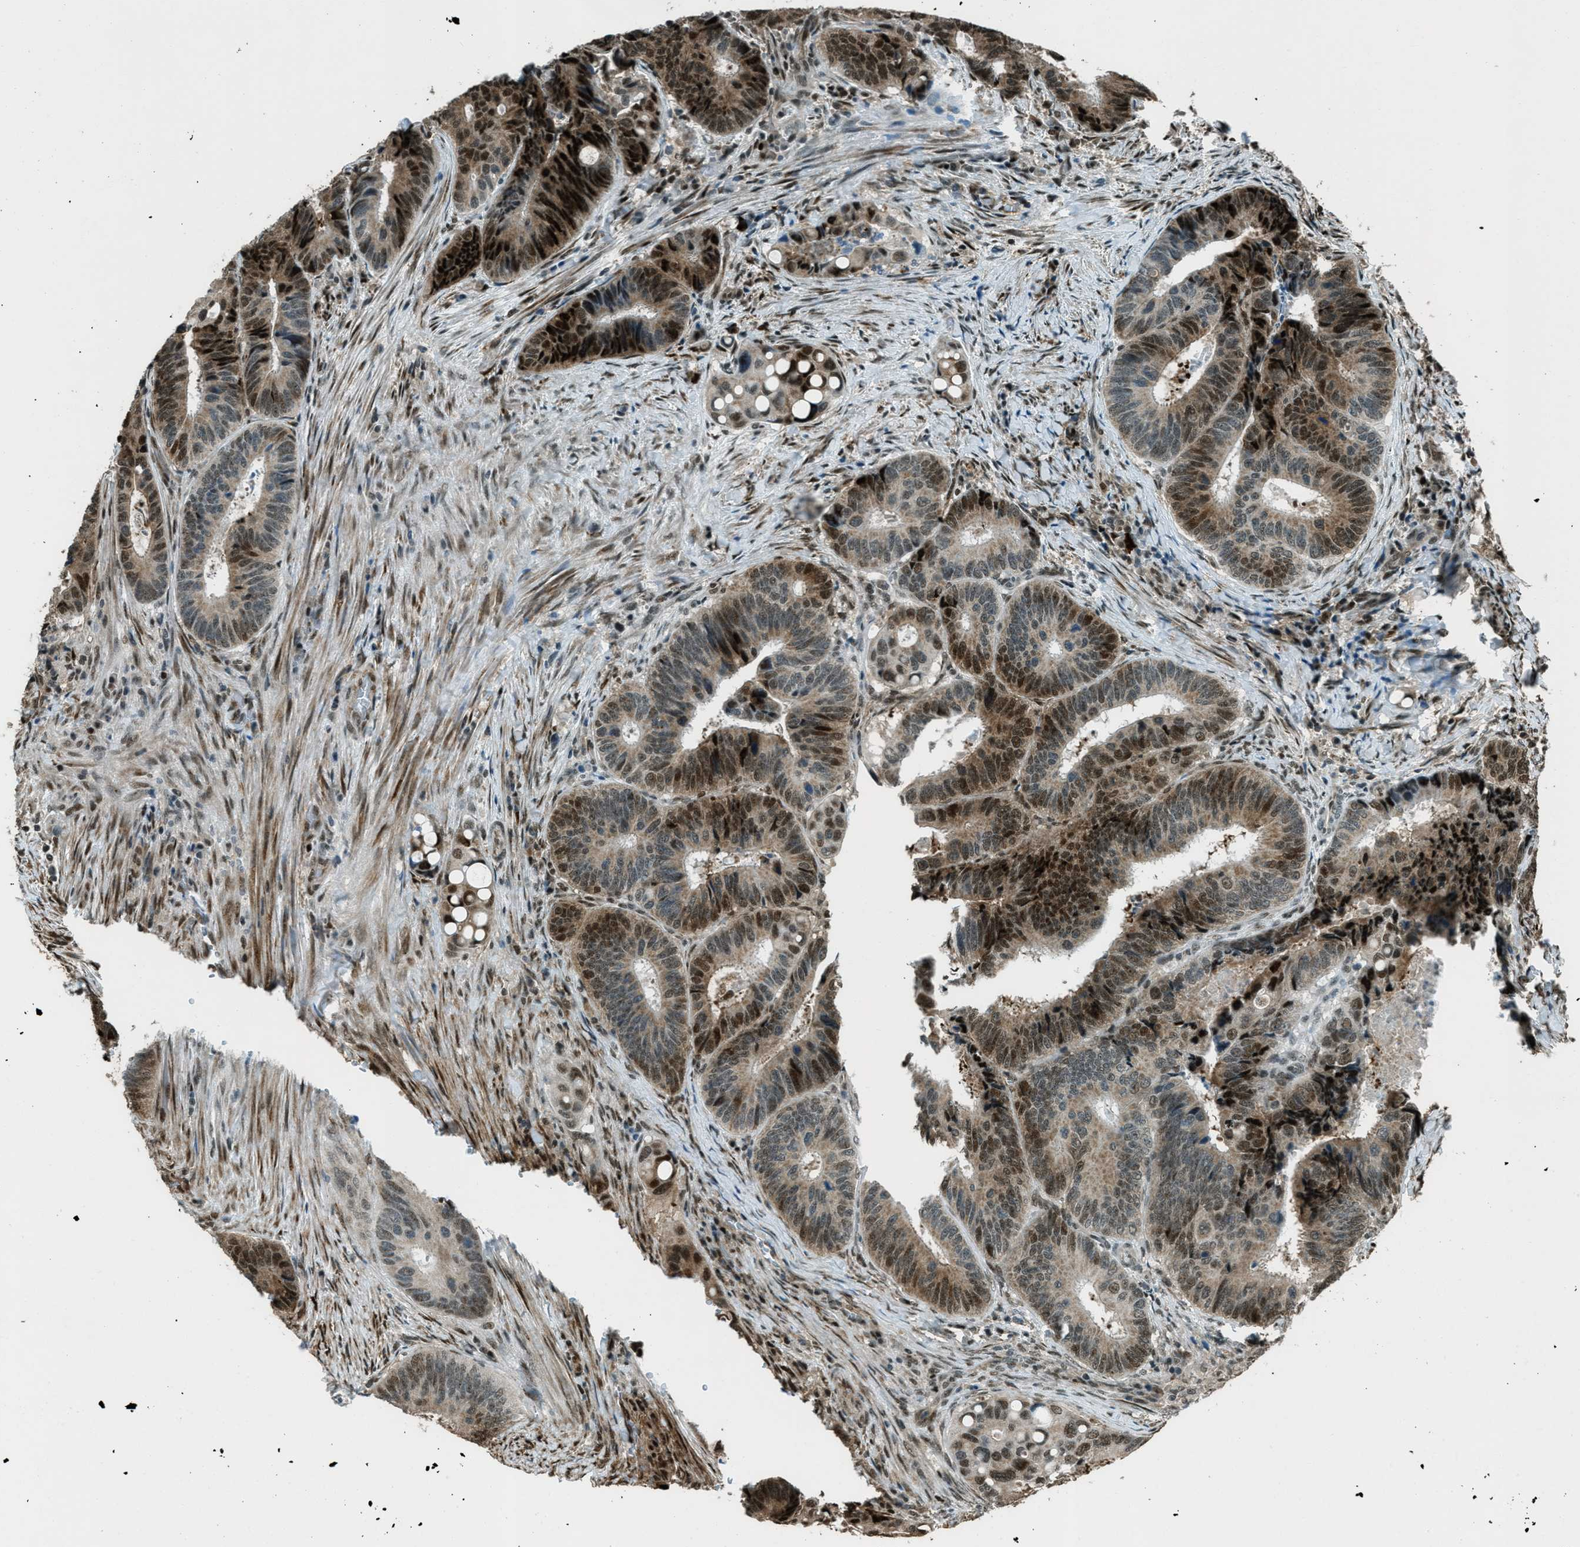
{"staining": {"intensity": "strong", "quantity": "25%-75%", "location": "cytoplasmic/membranous,nuclear"}, "tissue": "colorectal cancer", "cell_type": "Tumor cells", "image_type": "cancer", "snomed": [{"axis": "morphology", "description": "Inflammation, NOS"}, {"axis": "morphology", "description": "Adenocarcinoma, NOS"}, {"axis": "topography", "description": "Colon"}], "caption": "There is high levels of strong cytoplasmic/membranous and nuclear staining in tumor cells of colorectal cancer (adenocarcinoma), as demonstrated by immunohistochemical staining (brown color).", "gene": "TARDBP", "patient": {"sex": "male", "age": 72}}